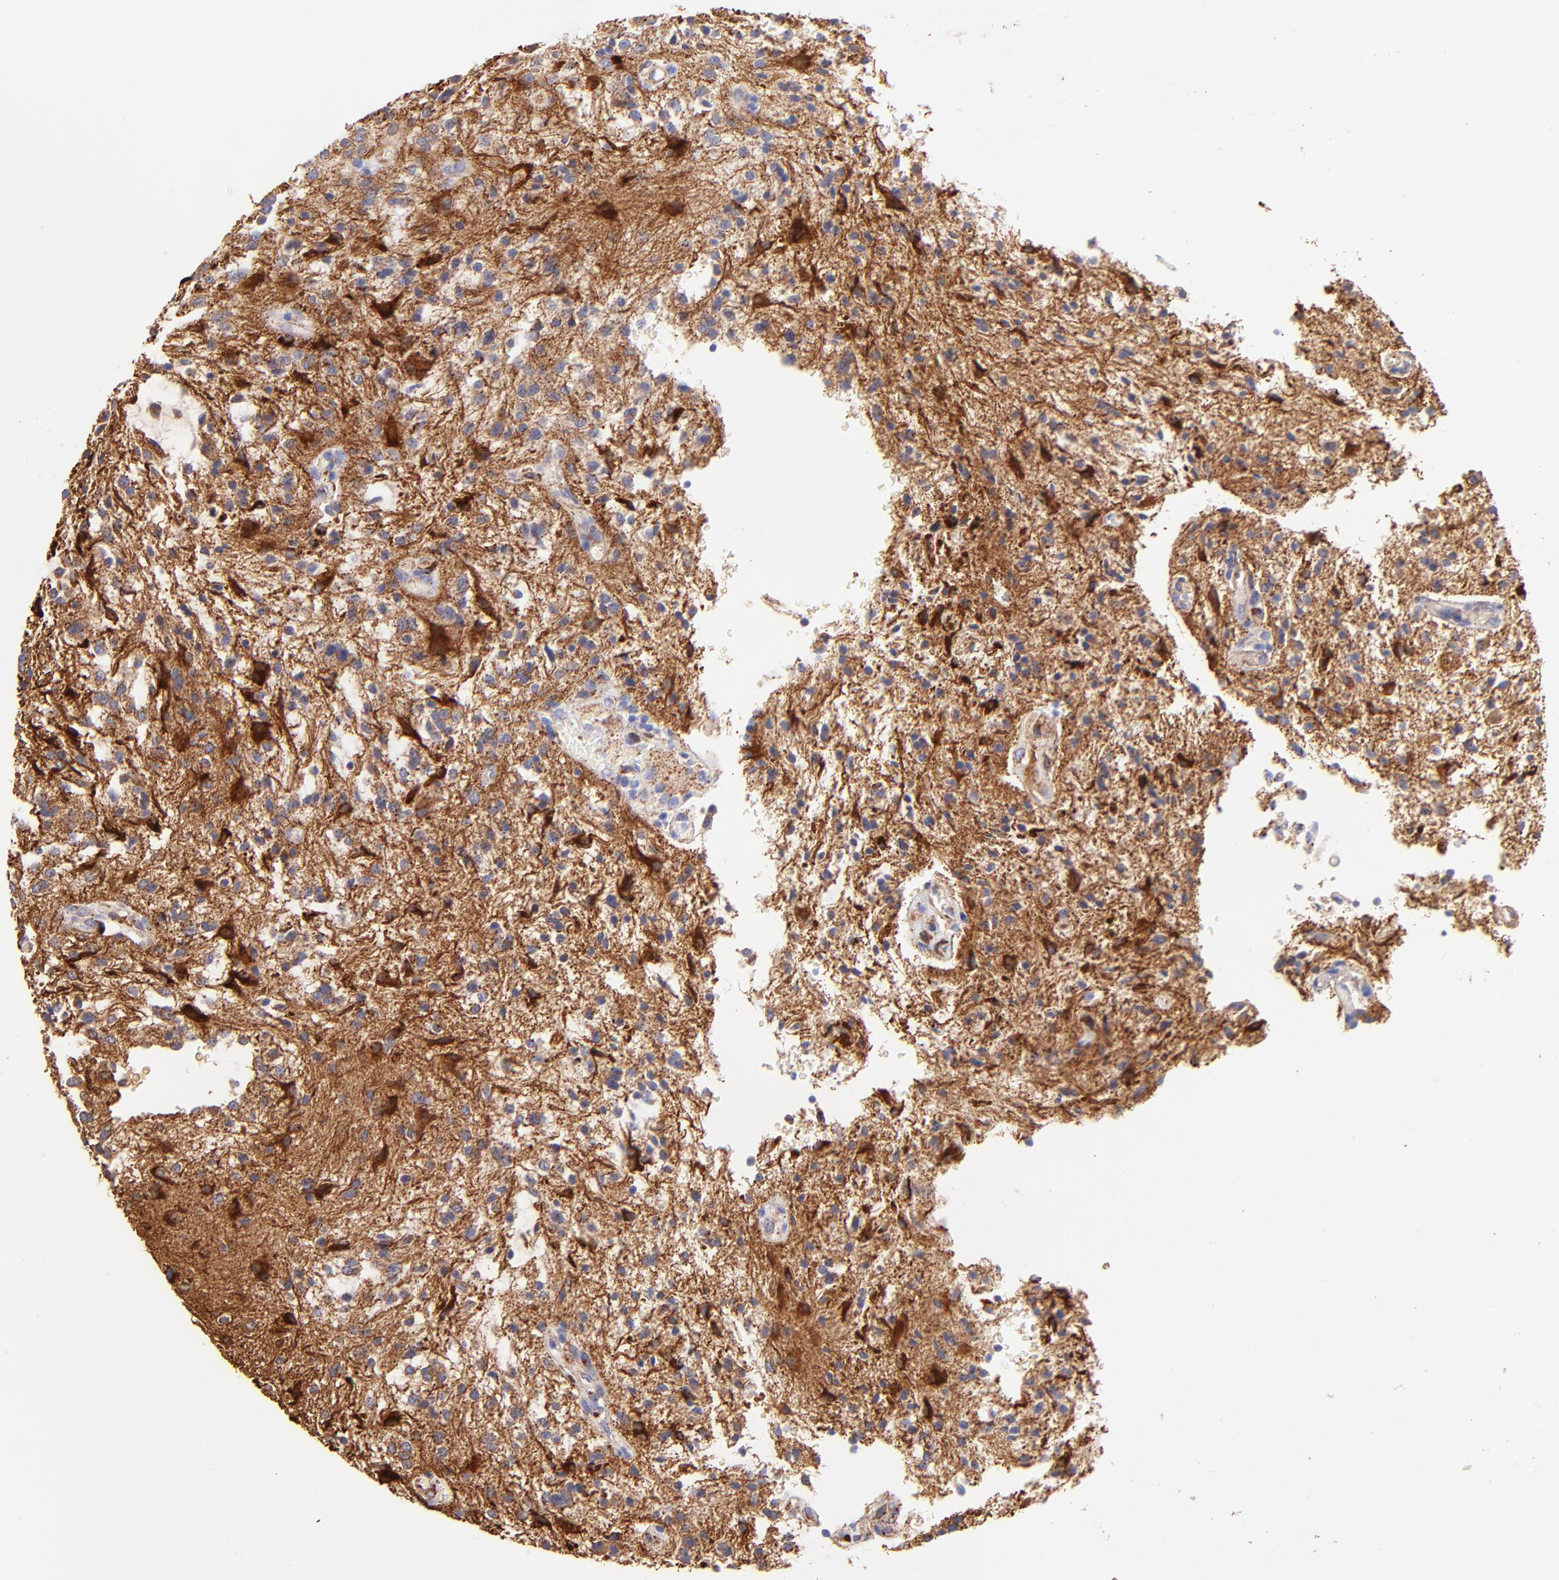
{"staining": {"intensity": "strong", "quantity": ">75%", "location": "cytoplasmic/membranous"}, "tissue": "glioma", "cell_type": "Tumor cells", "image_type": "cancer", "snomed": [{"axis": "morphology", "description": "Glioma, malignant, NOS"}, {"axis": "topography", "description": "Cerebellum"}], "caption": "A photomicrograph of glioma (malignant) stained for a protein demonstrates strong cytoplasmic/membranous brown staining in tumor cells.", "gene": "SPARC", "patient": {"sex": "female", "age": 10}}